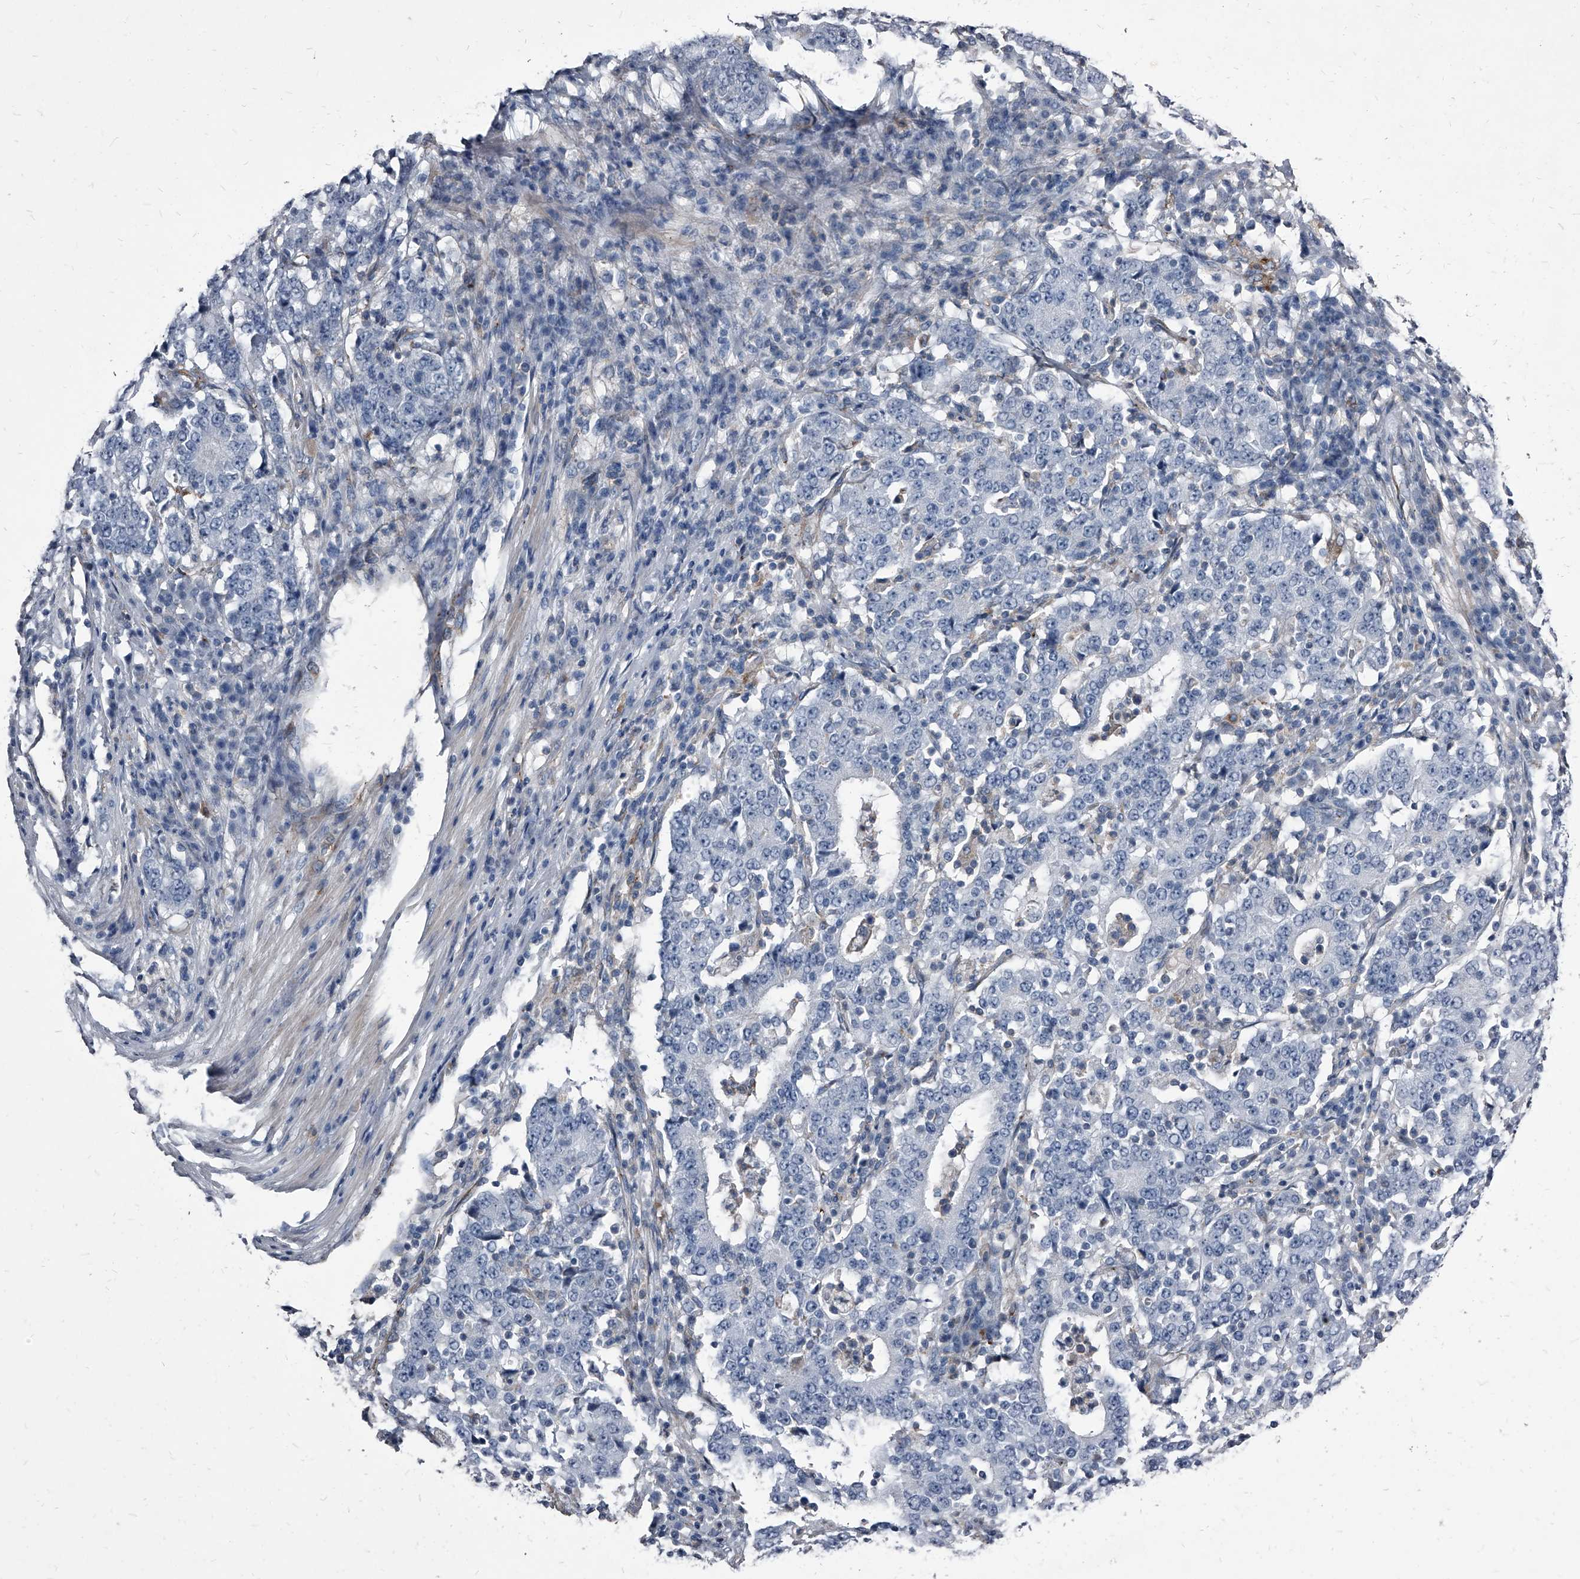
{"staining": {"intensity": "negative", "quantity": "none", "location": "none"}, "tissue": "stomach cancer", "cell_type": "Tumor cells", "image_type": "cancer", "snomed": [{"axis": "morphology", "description": "Adenocarcinoma, NOS"}, {"axis": "topography", "description": "Stomach"}], "caption": "High power microscopy histopathology image of an IHC photomicrograph of stomach cancer, revealing no significant staining in tumor cells.", "gene": "PGLYRP3", "patient": {"sex": "male", "age": 59}}